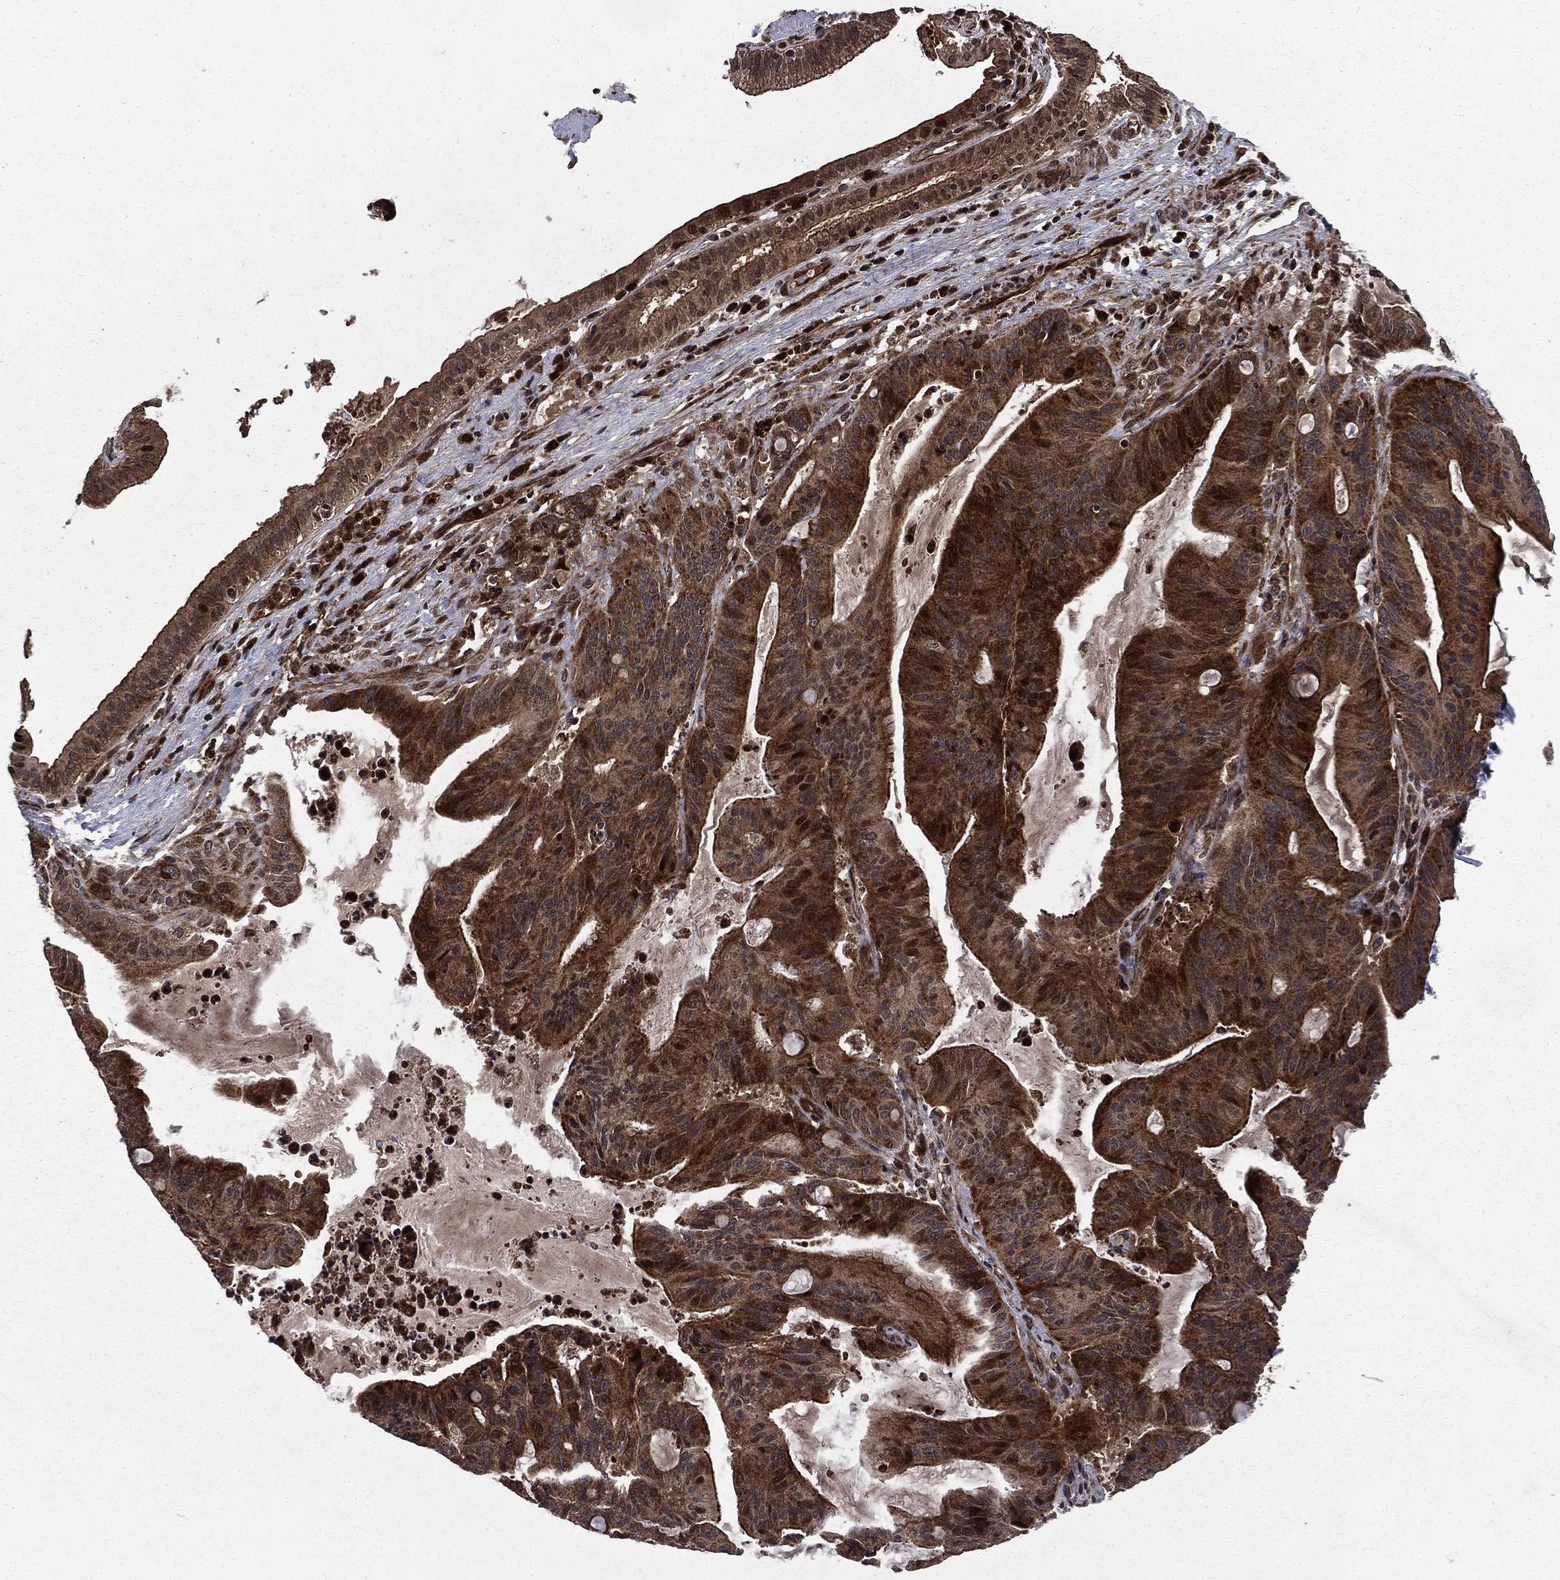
{"staining": {"intensity": "strong", "quantity": ">75%", "location": "cytoplasmic/membranous"}, "tissue": "liver cancer", "cell_type": "Tumor cells", "image_type": "cancer", "snomed": [{"axis": "morphology", "description": "Cholangiocarcinoma"}, {"axis": "topography", "description": "Liver"}], "caption": "Immunohistochemistry (DAB (3,3'-diaminobenzidine)) staining of human cholangiocarcinoma (liver) reveals strong cytoplasmic/membranous protein positivity in about >75% of tumor cells. (DAB (3,3'-diaminobenzidine) IHC, brown staining for protein, blue staining for nuclei).", "gene": "LENG8", "patient": {"sex": "female", "age": 73}}